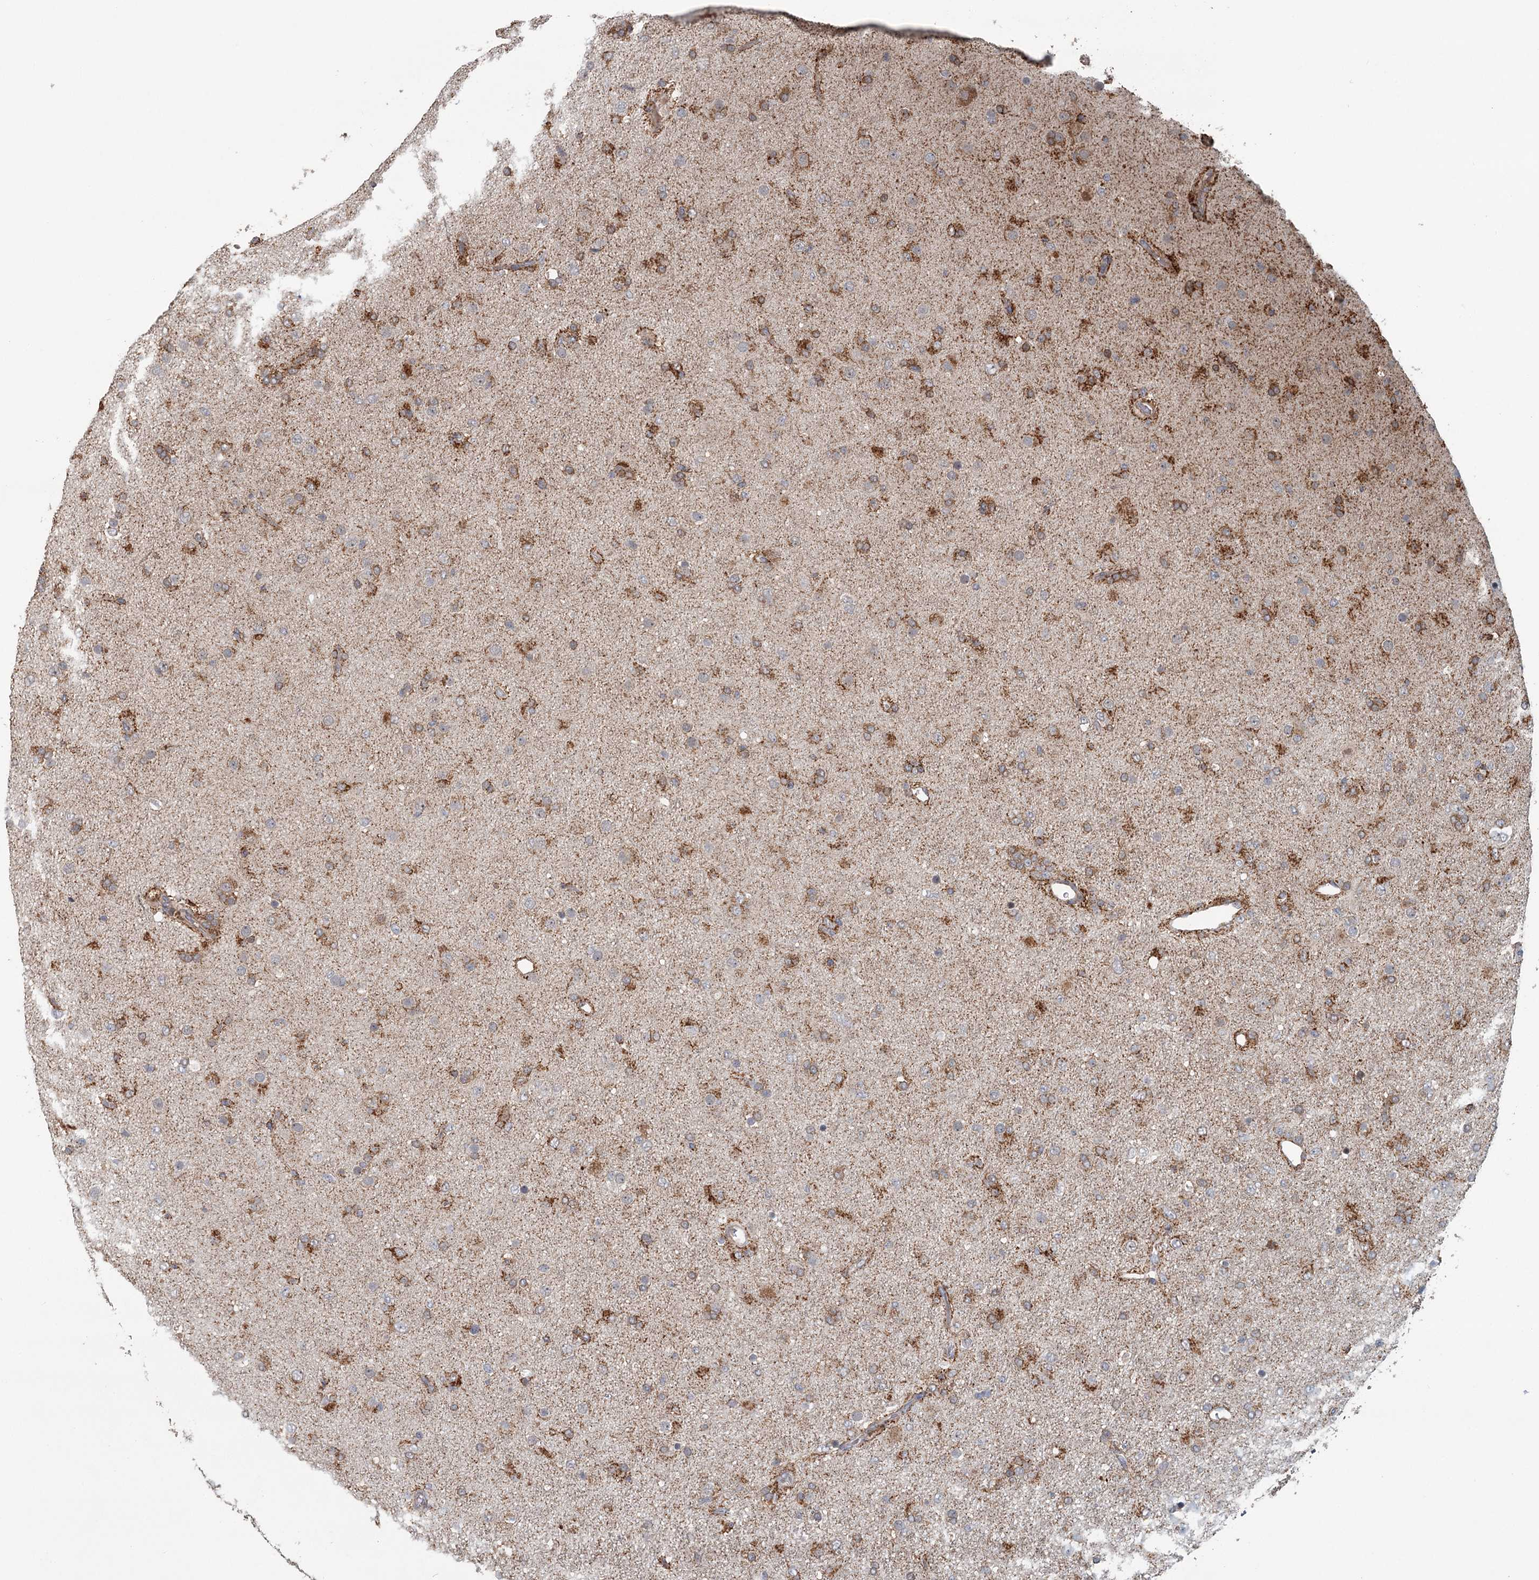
{"staining": {"intensity": "moderate", "quantity": "25%-75%", "location": "cytoplasmic/membranous"}, "tissue": "glioma", "cell_type": "Tumor cells", "image_type": "cancer", "snomed": [{"axis": "morphology", "description": "Glioma, malignant, Low grade"}, {"axis": "topography", "description": "Brain"}], "caption": "This photomicrograph displays glioma stained with IHC to label a protein in brown. The cytoplasmic/membranous of tumor cells show moderate positivity for the protein. Nuclei are counter-stained blue.", "gene": "RNF111", "patient": {"sex": "male", "age": 65}}